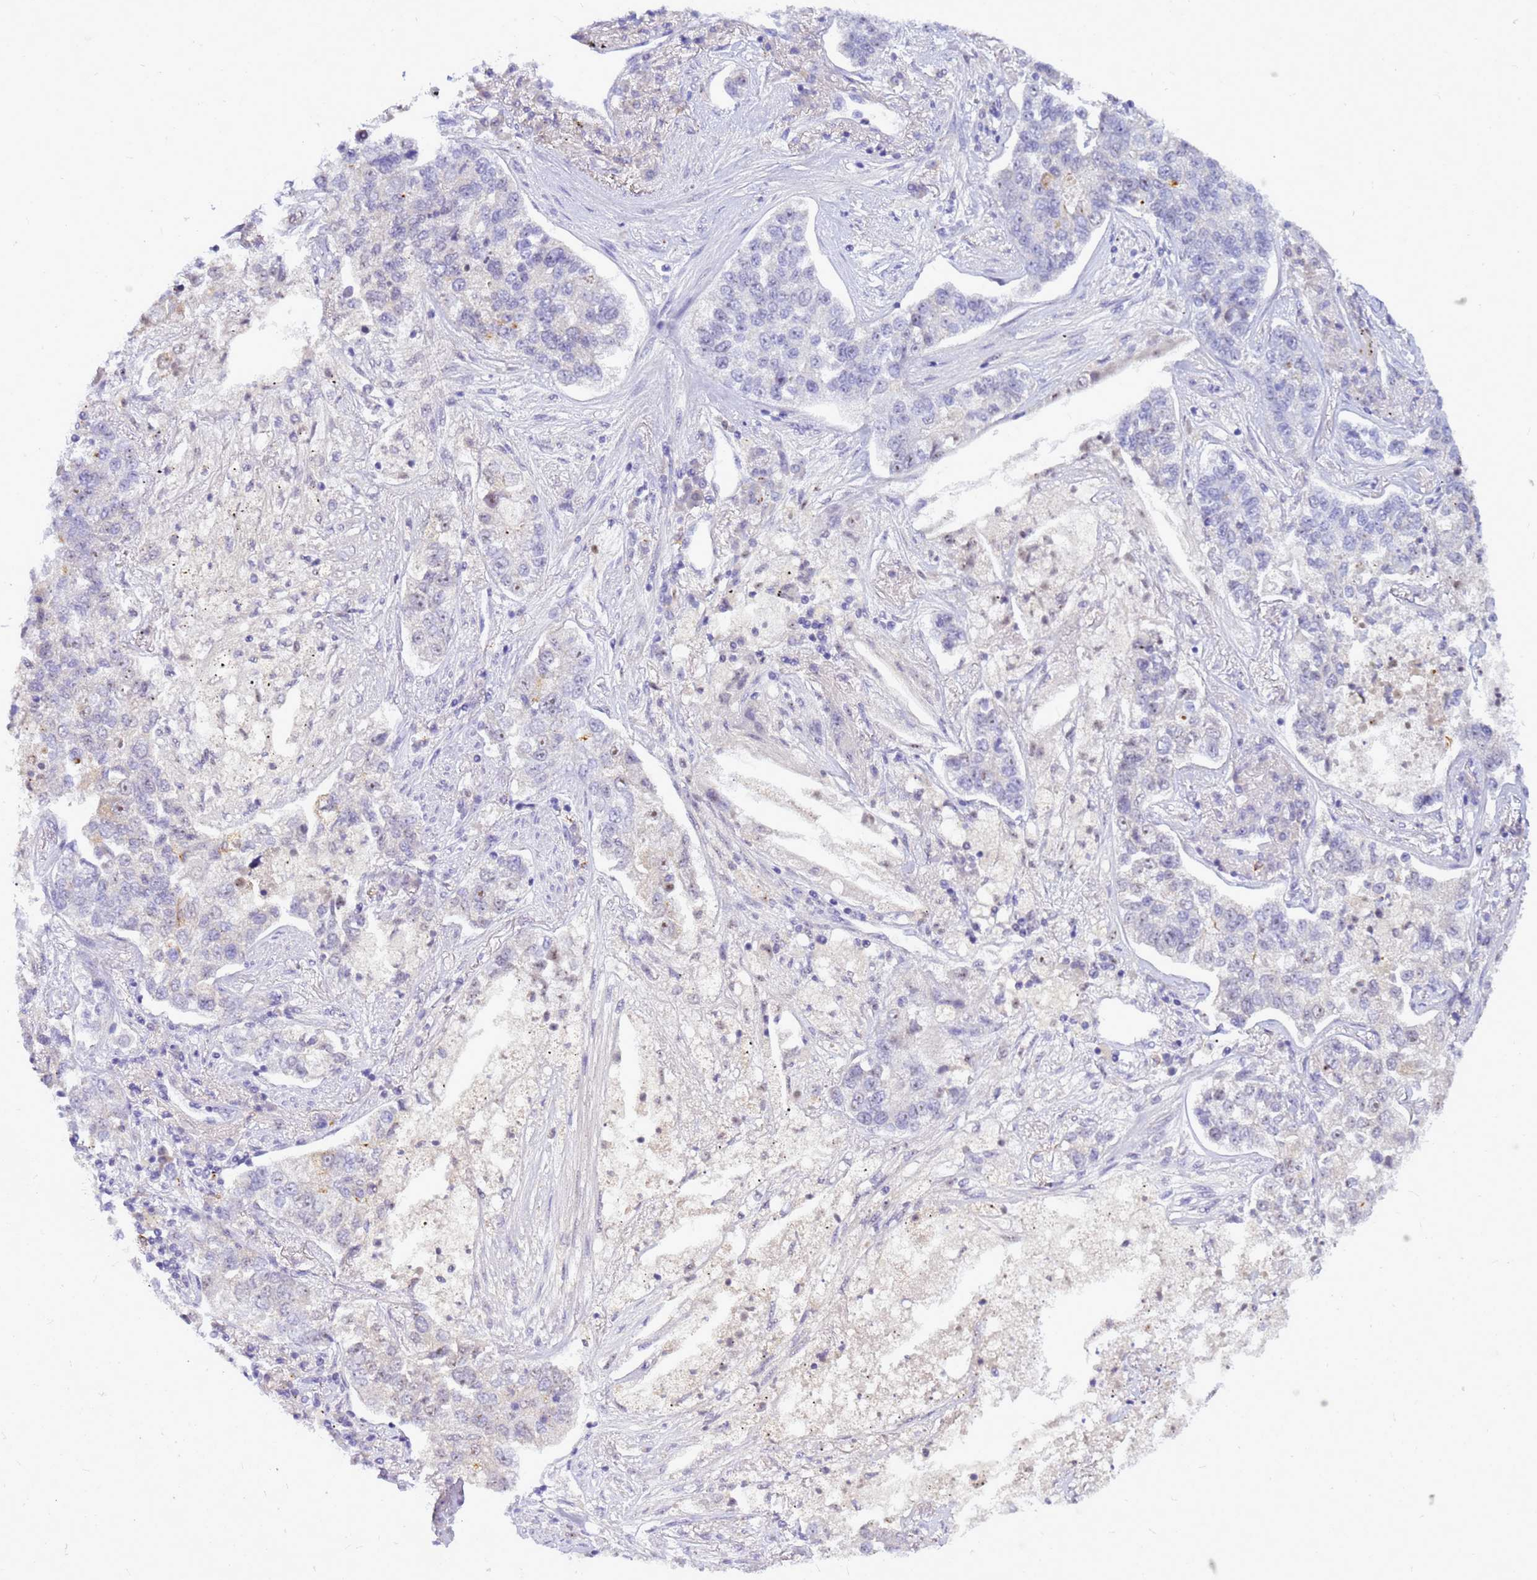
{"staining": {"intensity": "negative", "quantity": "none", "location": "none"}, "tissue": "lung cancer", "cell_type": "Tumor cells", "image_type": "cancer", "snomed": [{"axis": "morphology", "description": "Adenocarcinoma, NOS"}, {"axis": "topography", "description": "Lung"}], "caption": "Immunohistochemistry (IHC) histopathology image of neoplastic tissue: human lung adenocarcinoma stained with DAB (3,3'-diaminobenzidine) exhibits no significant protein expression in tumor cells. Nuclei are stained in blue.", "gene": "DMRTC2", "patient": {"sex": "male", "age": 49}}